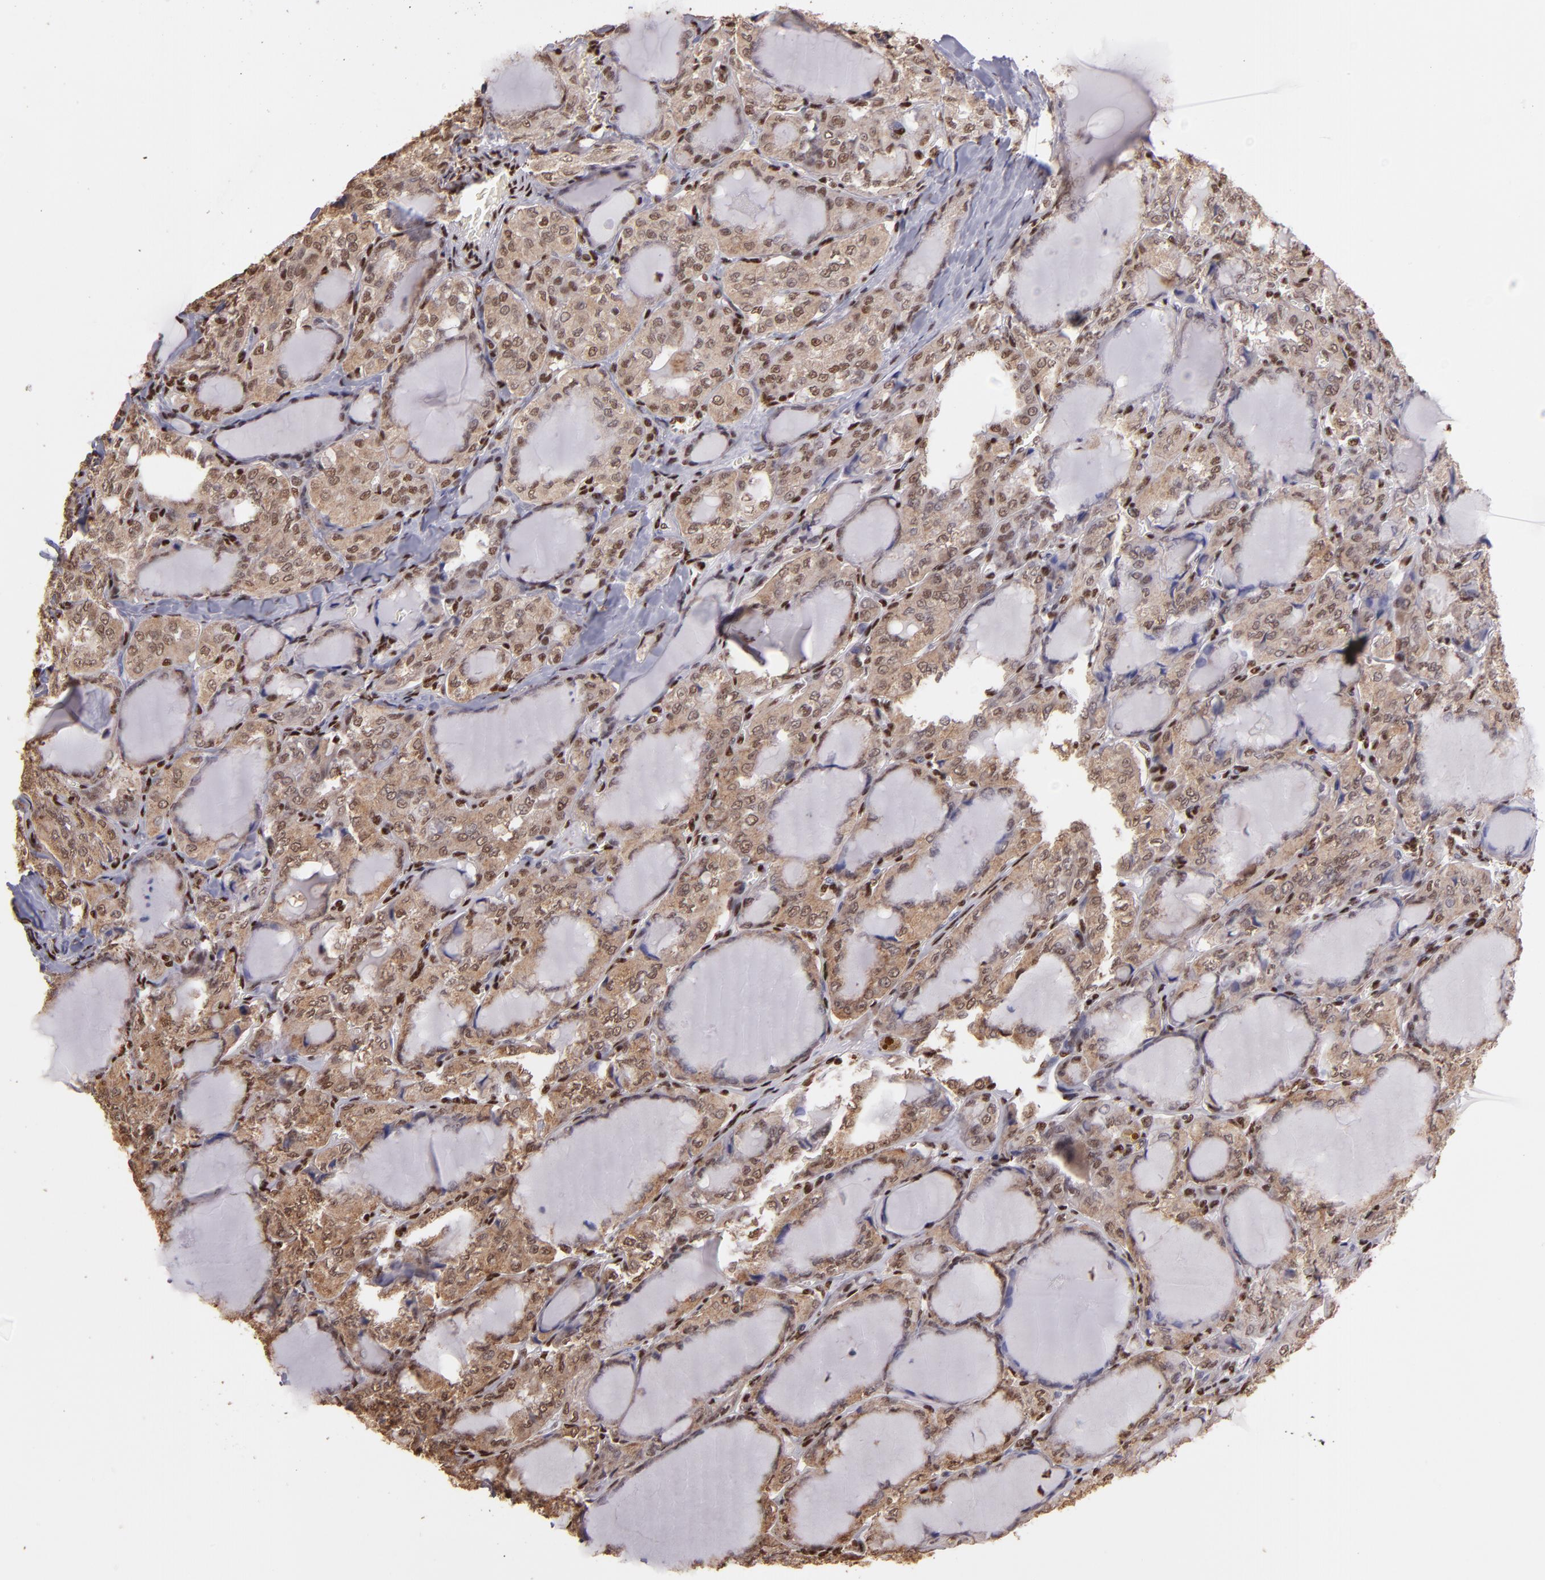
{"staining": {"intensity": "weak", "quantity": ">75%", "location": "cytoplasmic/membranous,nuclear"}, "tissue": "thyroid cancer", "cell_type": "Tumor cells", "image_type": "cancer", "snomed": [{"axis": "morphology", "description": "Papillary adenocarcinoma, NOS"}, {"axis": "topography", "description": "Thyroid gland"}], "caption": "A high-resolution histopathology image shows immunohistochemistry staining of thyroid cancer, which shows weak cytoplasmic/membranous and nuclear expression in about >75% of tumor cells.", "gene": "SP1", "patient": {"sex": "male", "age": 20}}